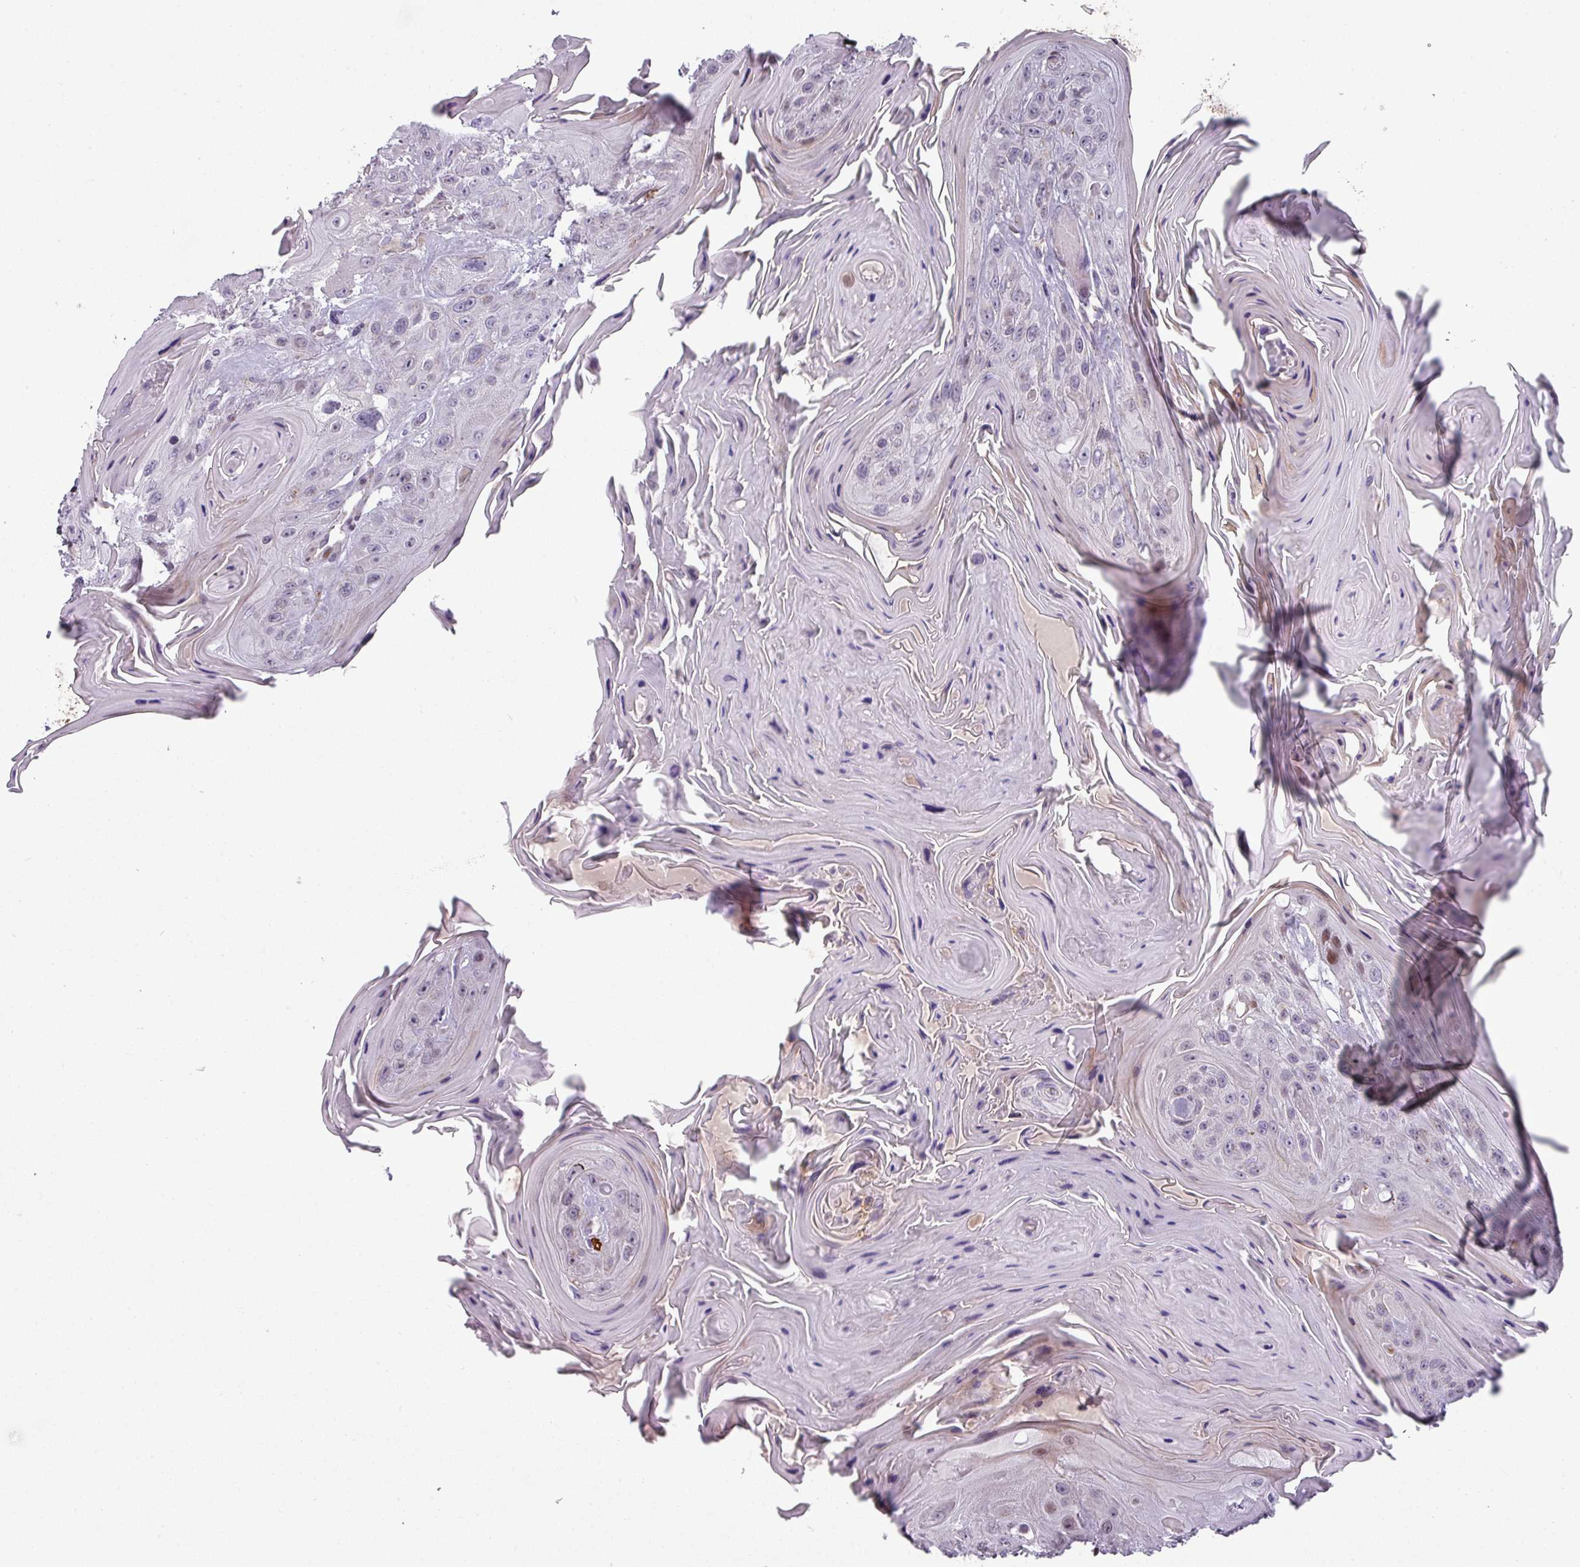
{"staining": {"intensity": "weak", "quantity": "<25%", "location": "nuclear"}, "tissue": "head and neck cancer", "cell_type": "Tumor cells", "image_type": "cancer", "snomed": [{"axis": "morphology", "description": "Squamous cell carcinoma, NOS"}, {"axis": "topography", "description": "Head-Neck"}], "caption": "High magnification brightfield microscopy of head and neck squamous cell carcinoma stained with DAB (3,3'-diaminobenzidine) (brown) and counterstained with hematoxylin (blue): tumor cells show no significant positivity. (Stains: DAB (3,3'-diaminobenzidine) immunohistochemistry with hematoxylin counter stain, Microscopy: brightfield microscopy at high magnification).", "gene": "TMEFF1", "patient": {"sex": "female", "age": 59}}